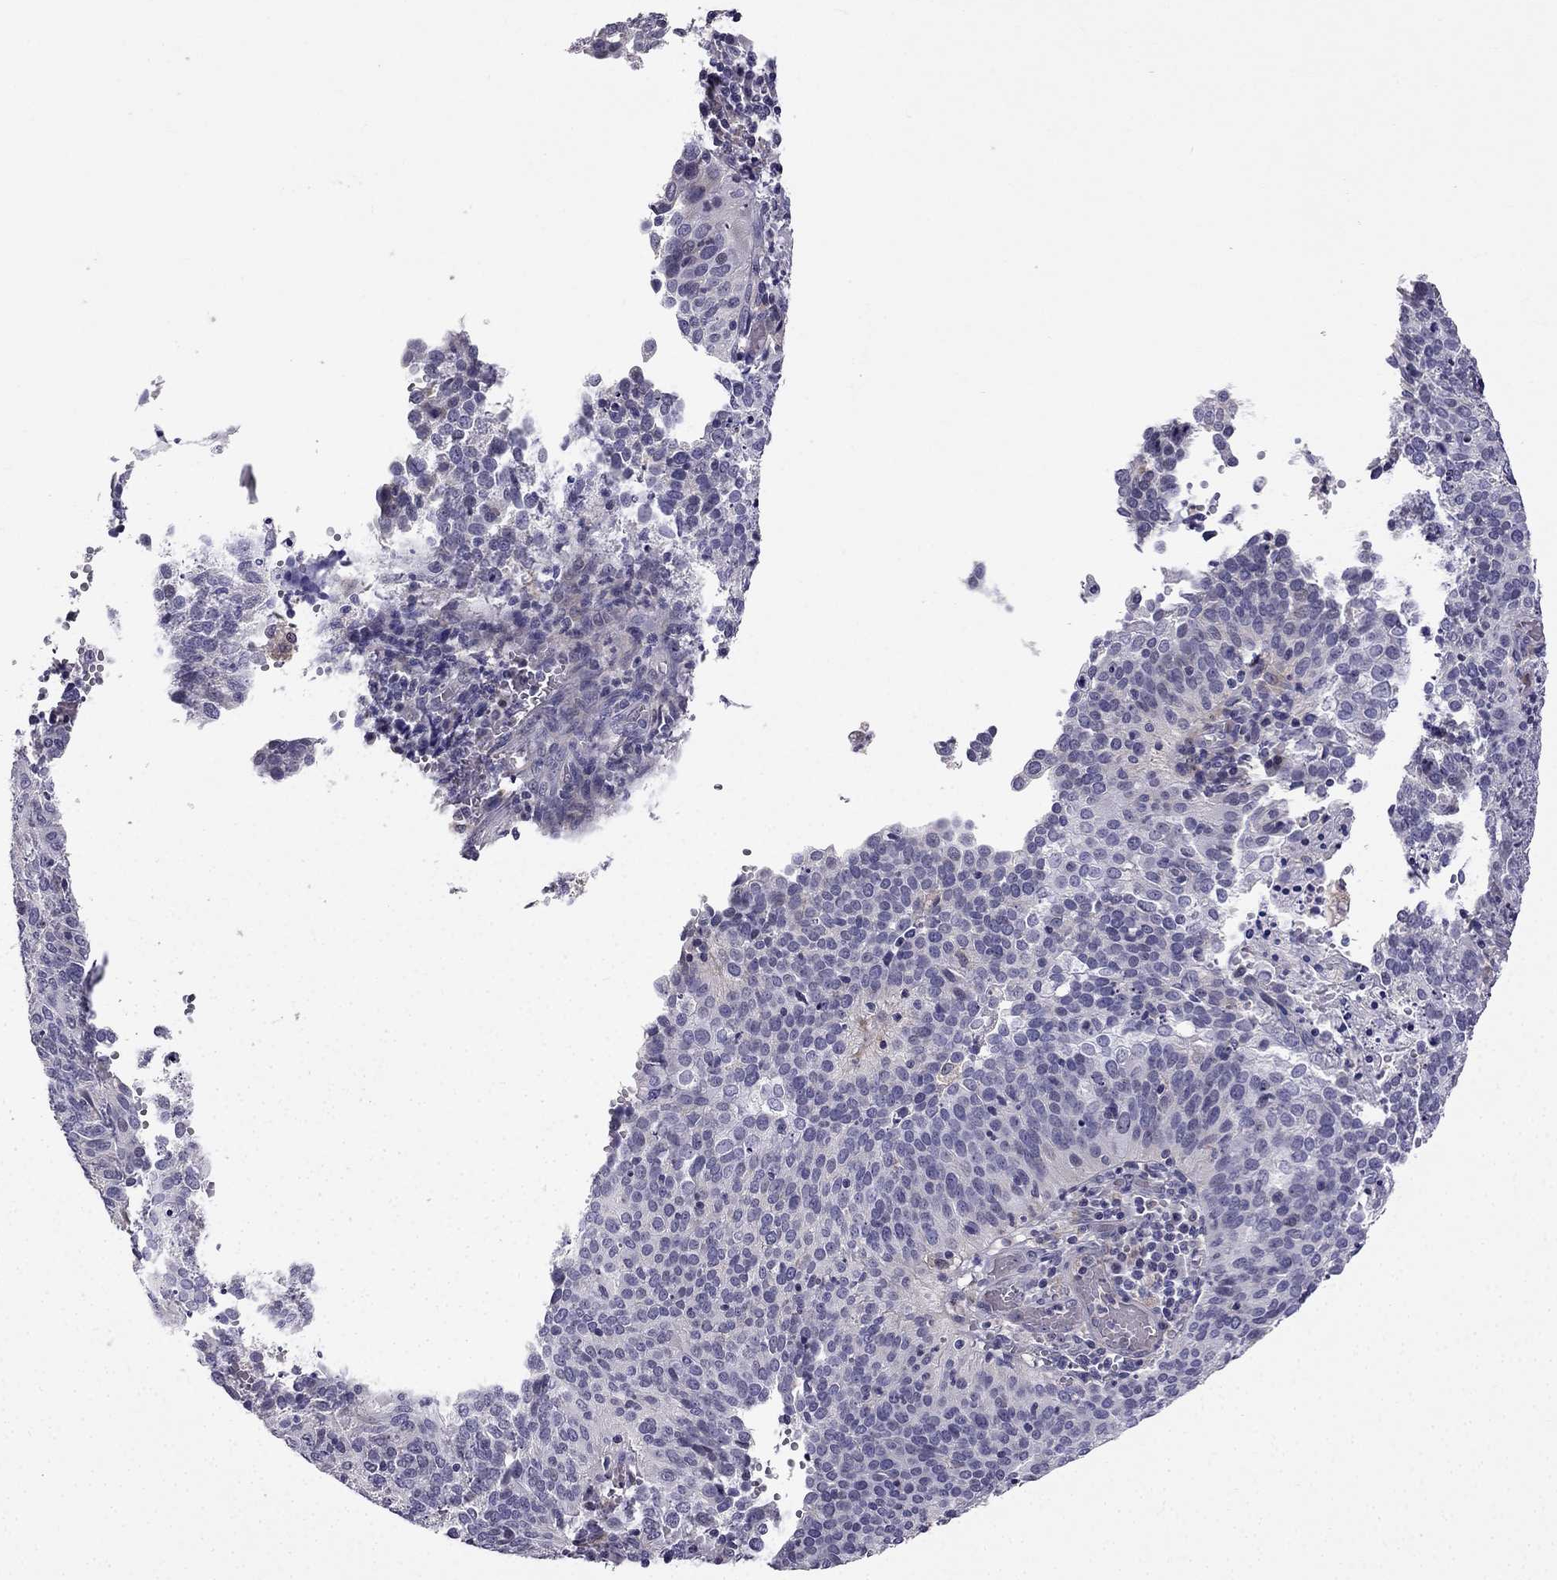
{"staining": {"intensity": "negative", "quantity": "none", "location": "none"}, "tissue": "cervical cancer", "cell_type": "Tumor cells", "image_type": "cancer", "snomed": [{"axis": "morphology", "description": "Squamous cell carcinoma, NOS"}, {"axis": "topography", "description": "Cervix"}], "caption": "IHC of human cervical cancer demonstrates no expression in tumor cells.", "gene": "SLC6A2", "patient": {"sex": "female", "age": 39}}